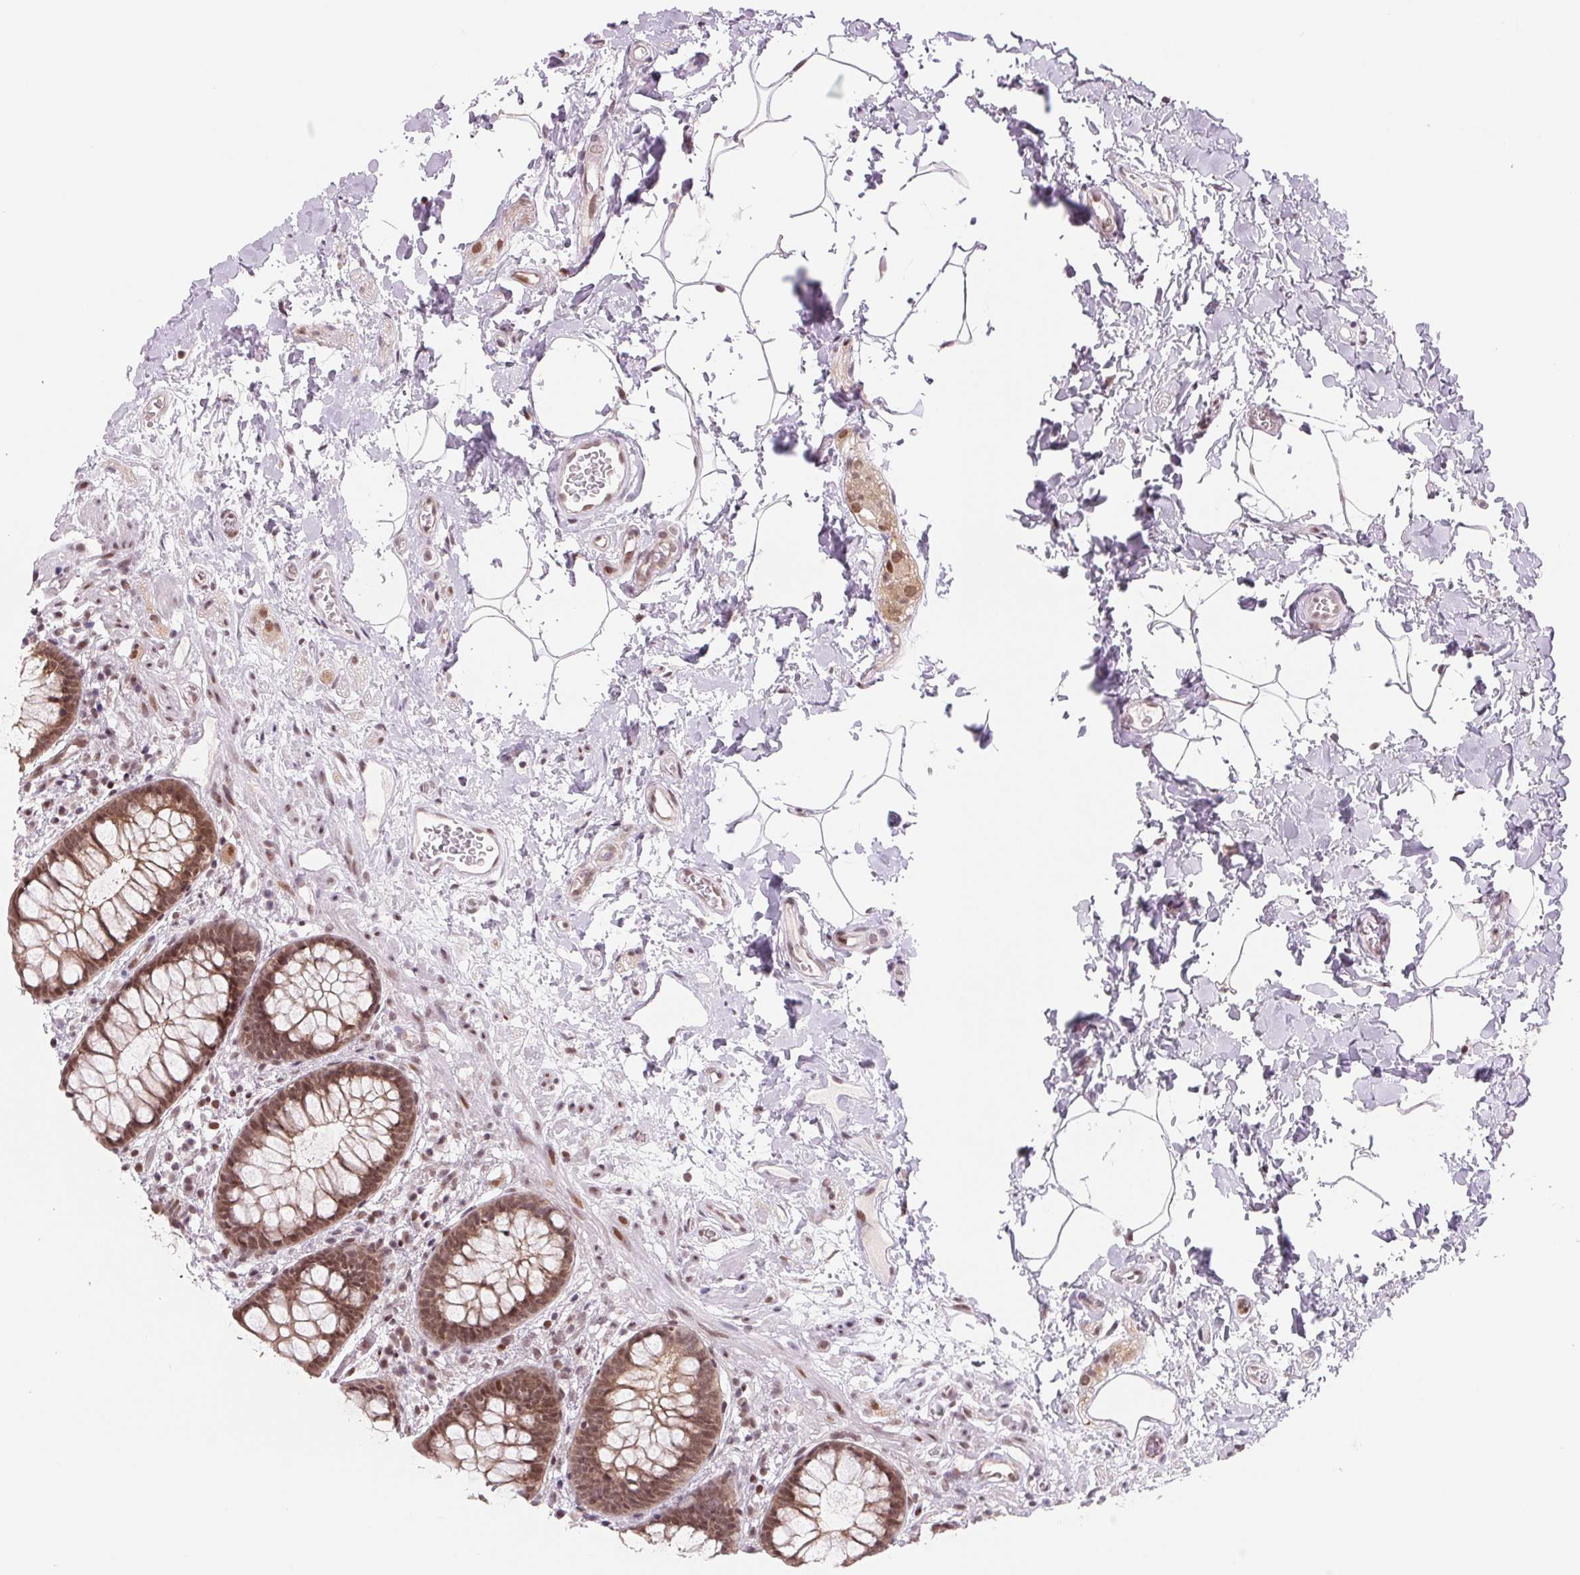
{"staining": {"intensity": "moderate", "quantity": ">75%", "location": "cytoplasmic/membranous,nuclear"}, "tissue": "rectum", "cell_type": "Glandular cells", "image_type": "normal", "snomed": [{"axis": "morphology", "description": "Normal tissue, NOS"}, {"axis": "topography", "description": "Rectum"}], "caption": "A medium amount of moderate cytoplasmic/membranous,nuclear expression is appreciated in about >75% of glandular cells in normal rectum.", "gene": "DNAJB6", "patient": {"sex": "female", "age": 62}}